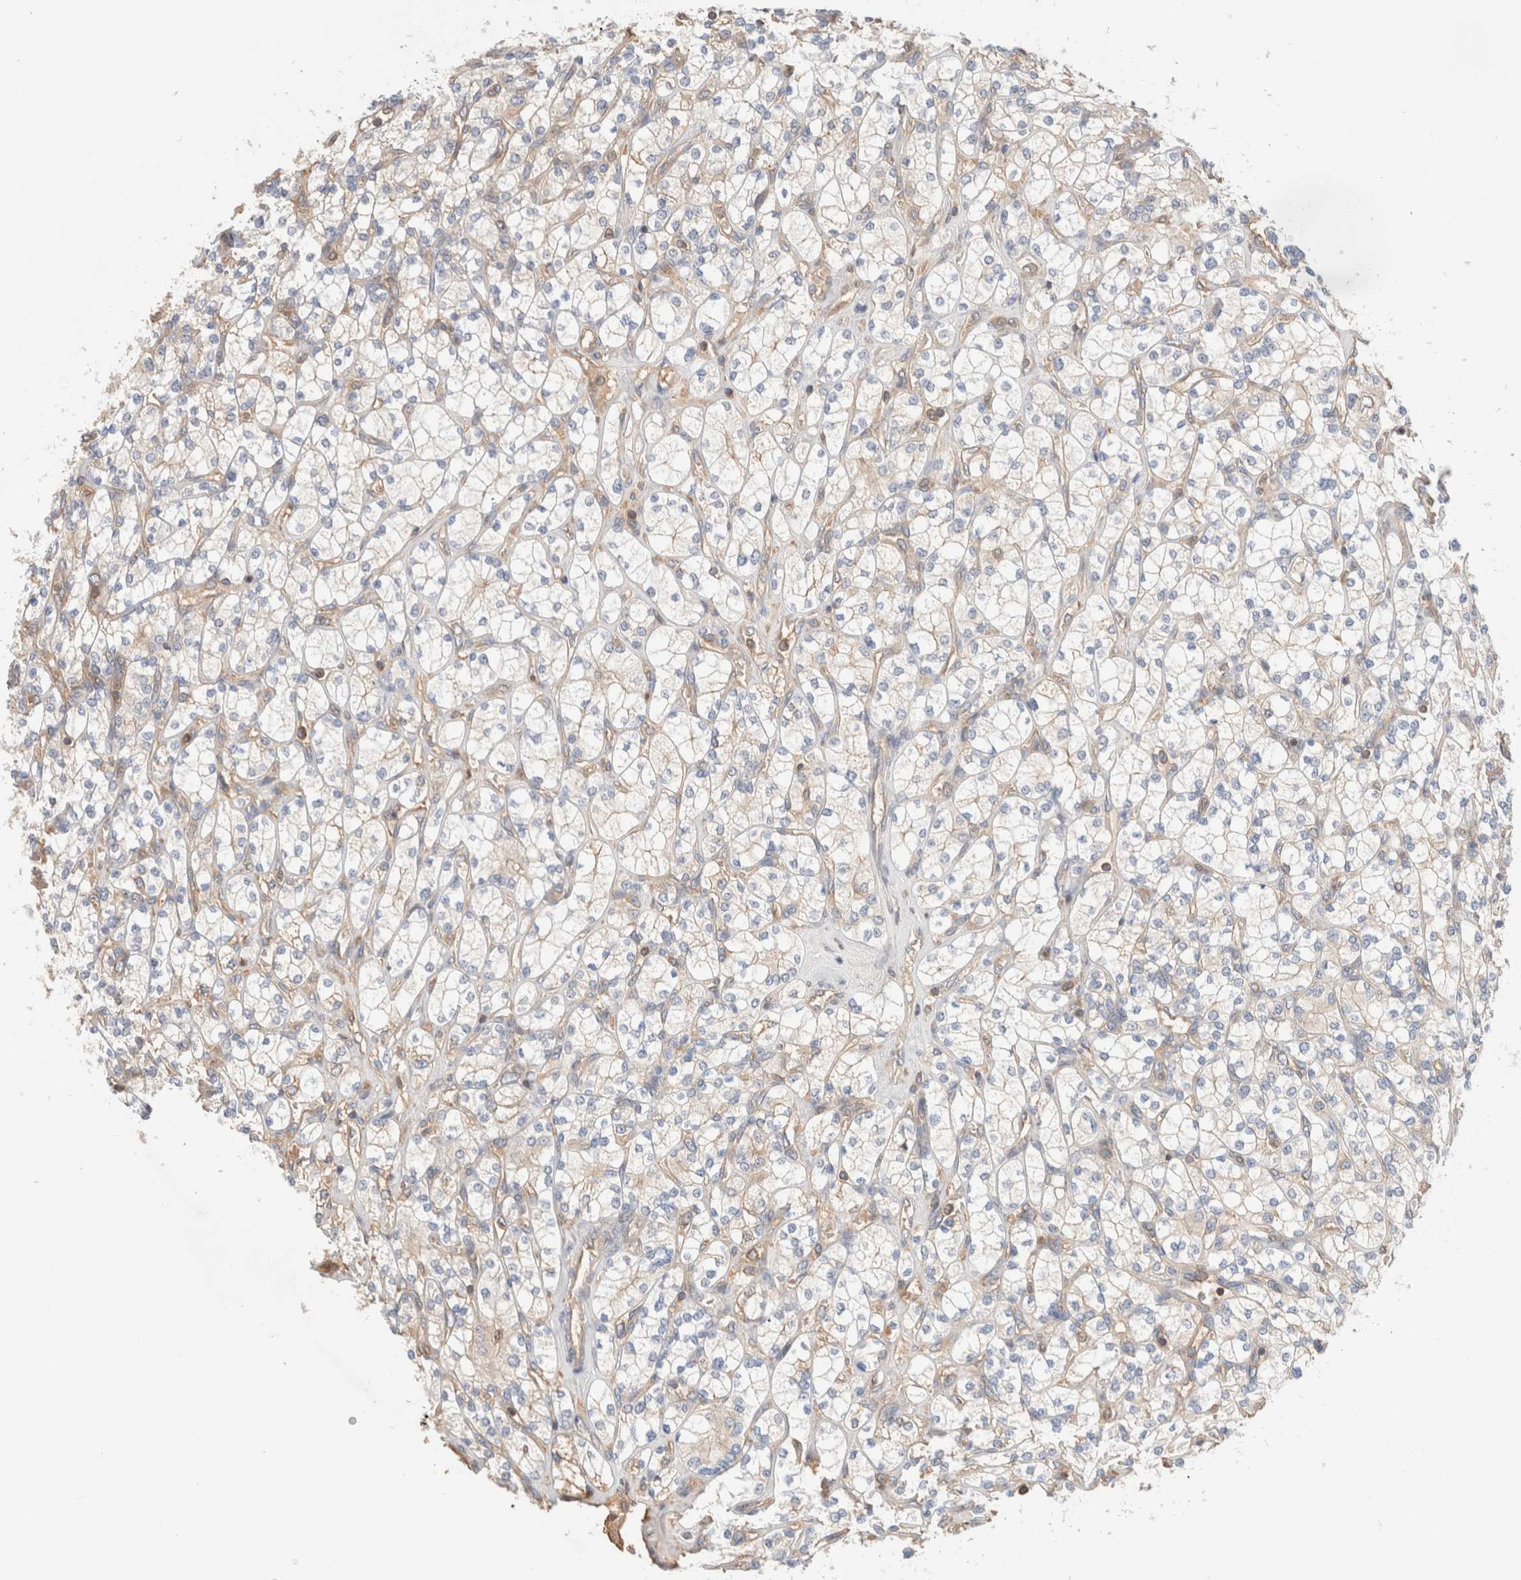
{"staining": {"intensity": "negative", "quantity": "none", "location": "none"}, "tissue": "renal cancer", "cell_type": "Tumor cells", "image_type": "cancer", "snomed": [{"axis": "morphology", "description": "Adenocarcinoma, NOS"}, {"axis": "topography", "description": "Kidney"}], "caption": "Human renal adenocarcinoma stained for a protein using IHC shows no expression in tumor cells.", "gene": "SIKE1", "patient": {"sex": "male", "age": 77}}